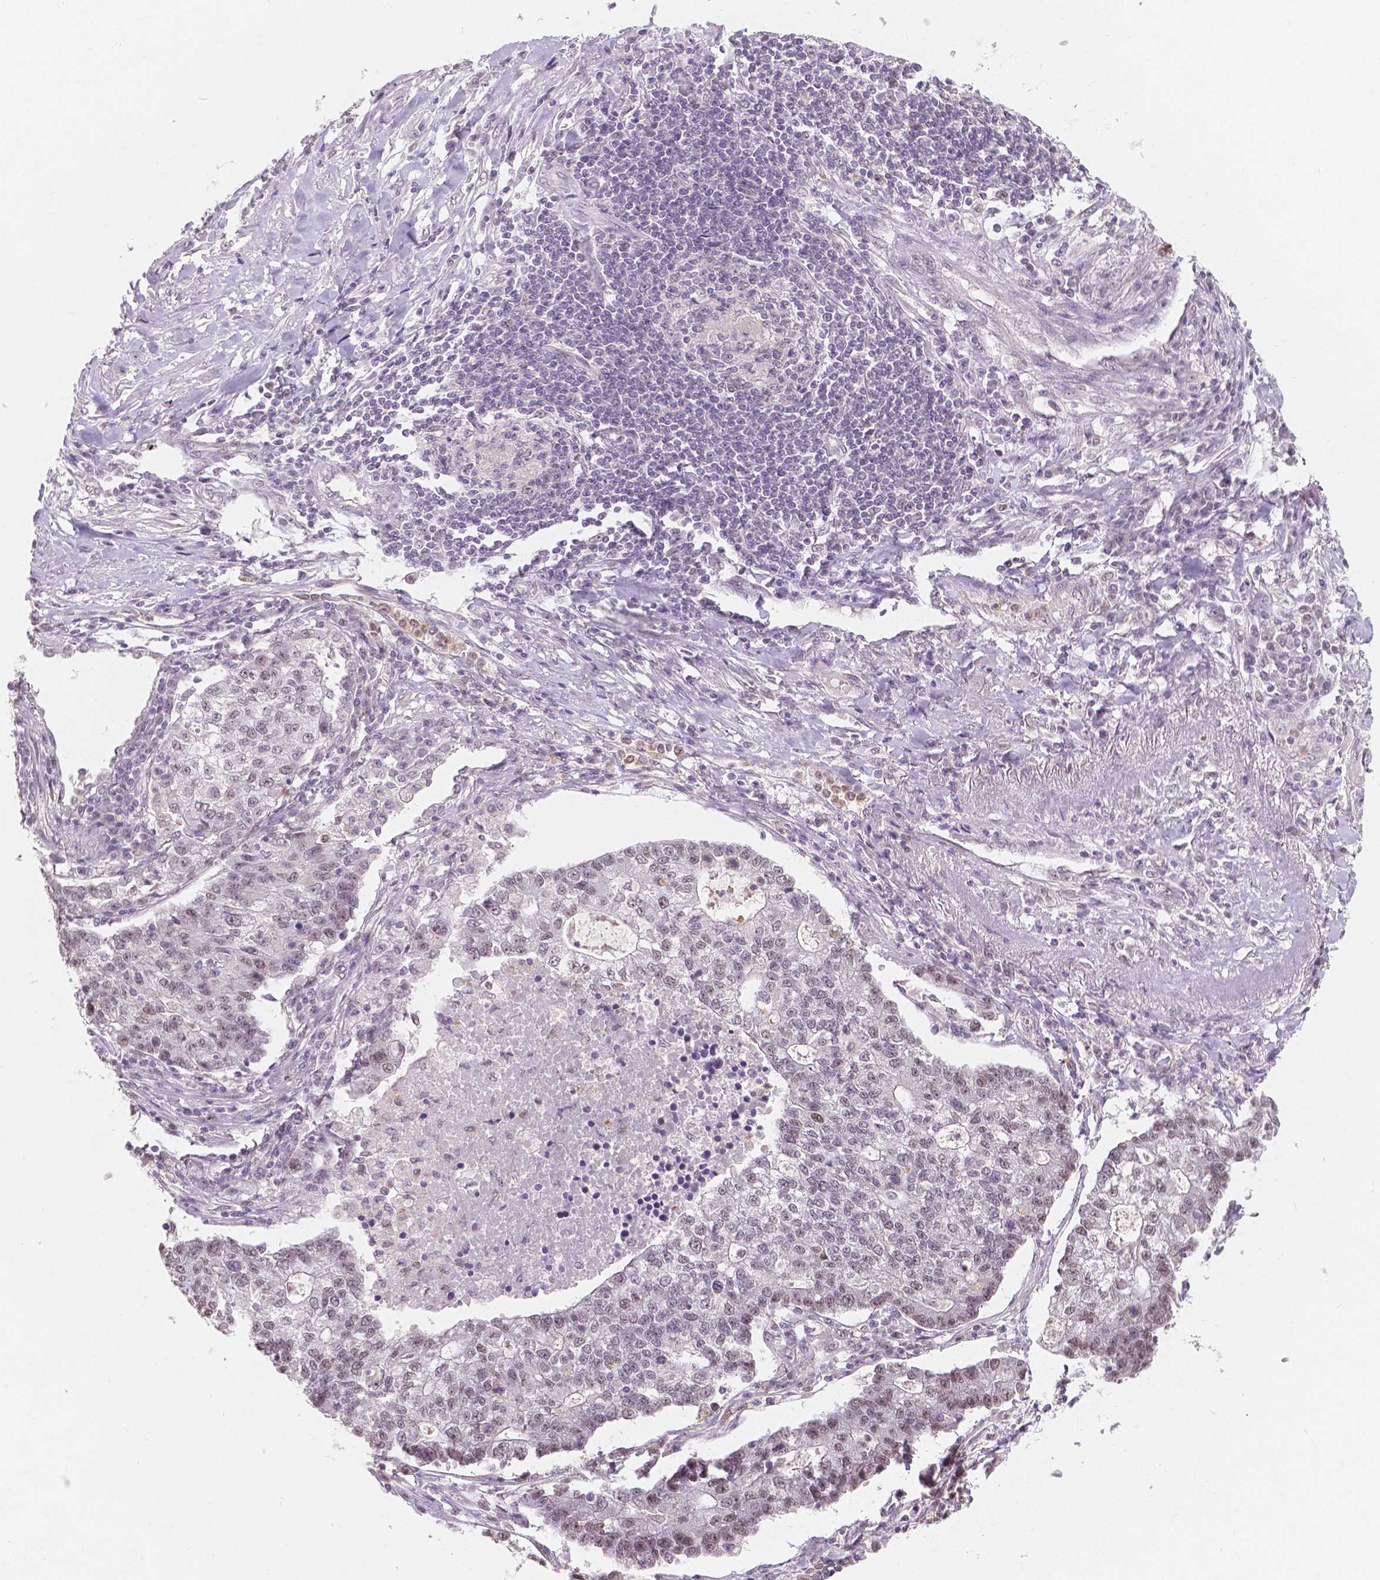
{"staining": {"intensity": "weak", "quantity": "<25%", "location": "nuclear"}, "tissue": "lung cancer", "cell_type": "Tumor cells", "image_type": "cancer", "snomed": [{"axis": "morphology", "description": "Adenocarcinoma, NOS"}, {"axis": "topography", "description": "Lung"}], "caption": "IHC micrograph of neoplastic tissue: lung adenocarcinoma stained with DAB displays no significant protein staining in tumor cells.", "gene": "NOLC1", "patient": {"sex": "male", "age": 57}}